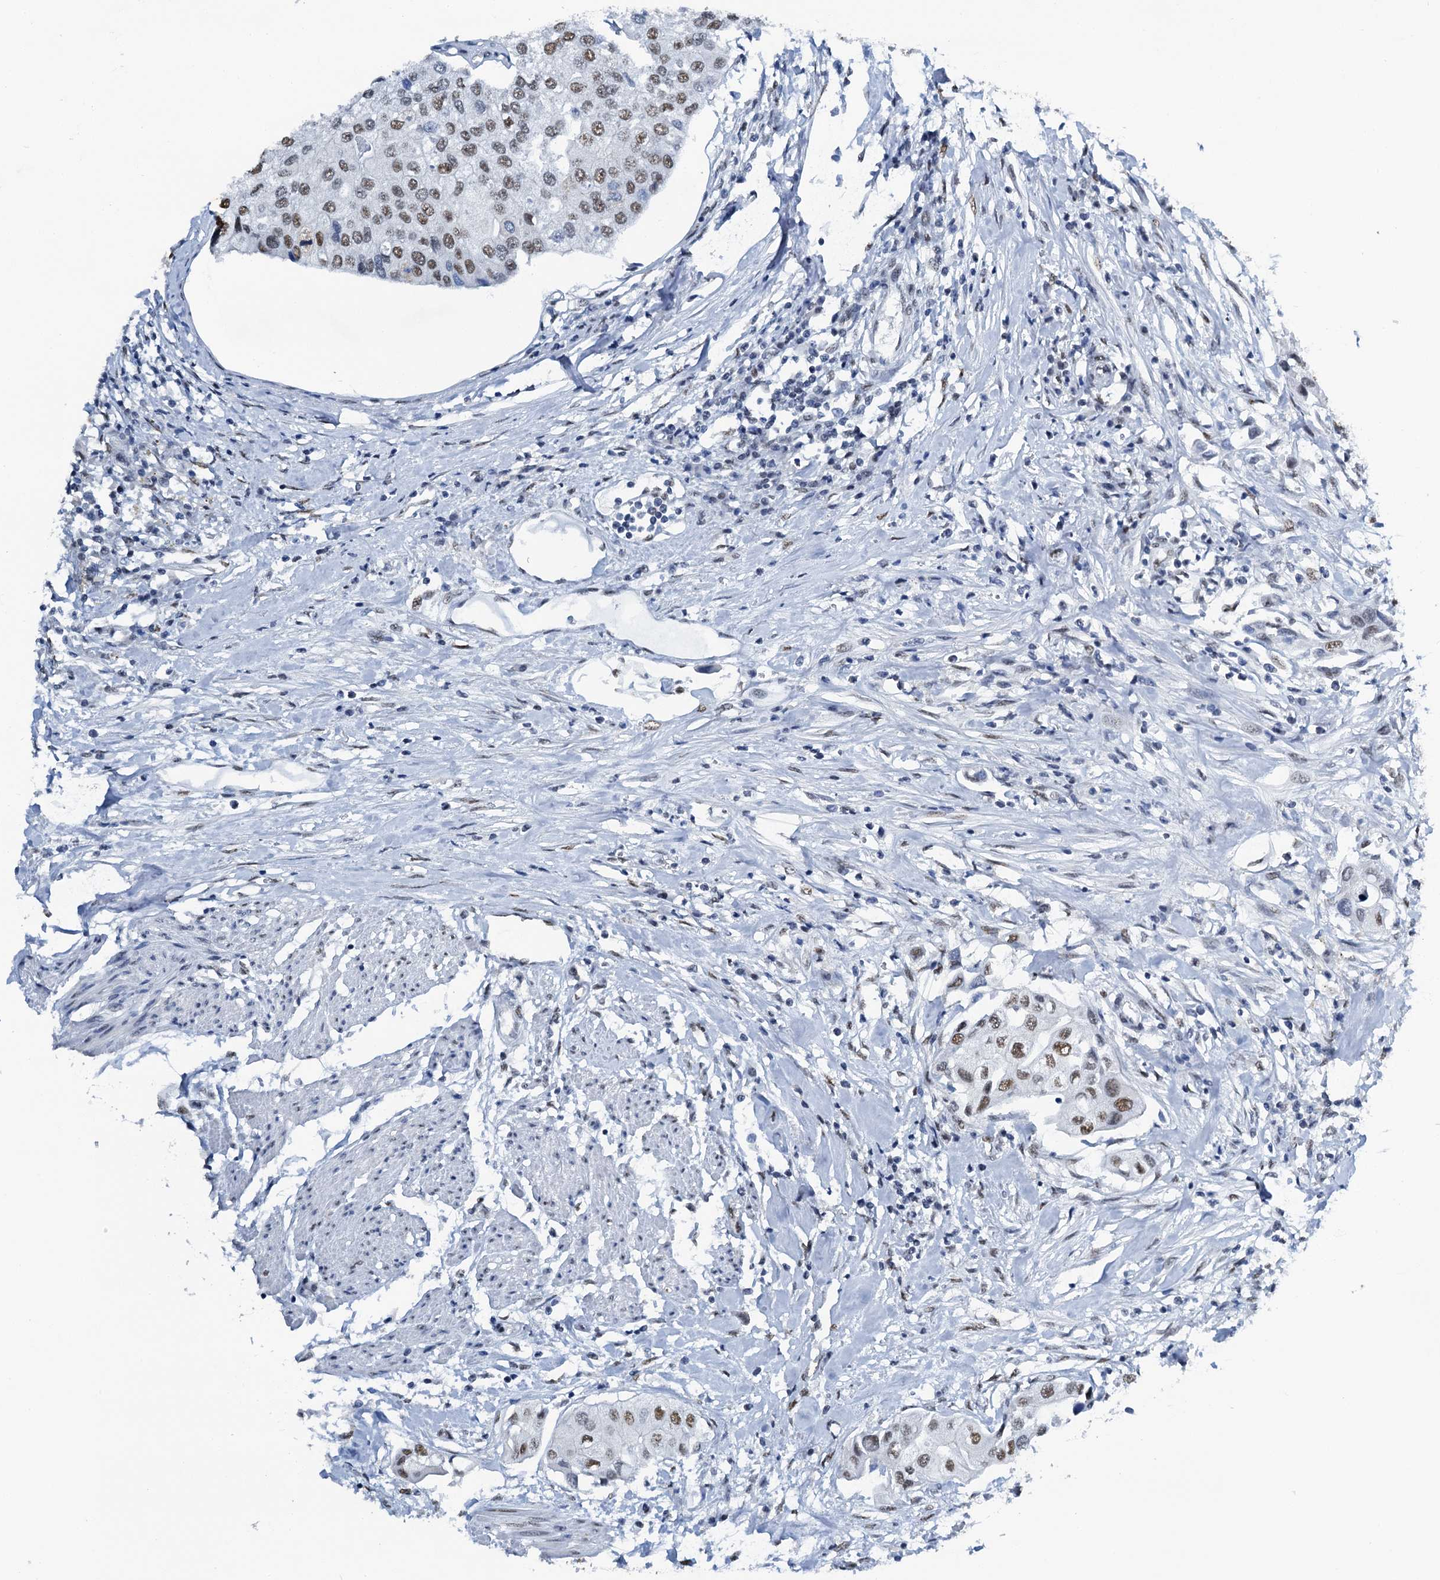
{"staining": {"intensity": "moderate", "quantity": ">75%", "location": "nuclear"}, "tissue": "urothelial cancer", "cell_type": "Tumor cells", "image_type": "cancer", "snomed": [{"axis": "morphology", "description": "Urothelial carcinoma, High grade"}, {"axis": "topography", "description": "Urinary bladder"}], "caption": "IHC photomicrograph of neoplastic tissue: urothelial carcinoma (high-grade) stained using immunohistochemistry (IHC) demonstrates medium levels of moderate protein expression localized specifically in the nuclear of tumor cells, appearing as a nuclear brown color.", "gene": "SLTM", "patient": {"sex": "male", "age": 64}}